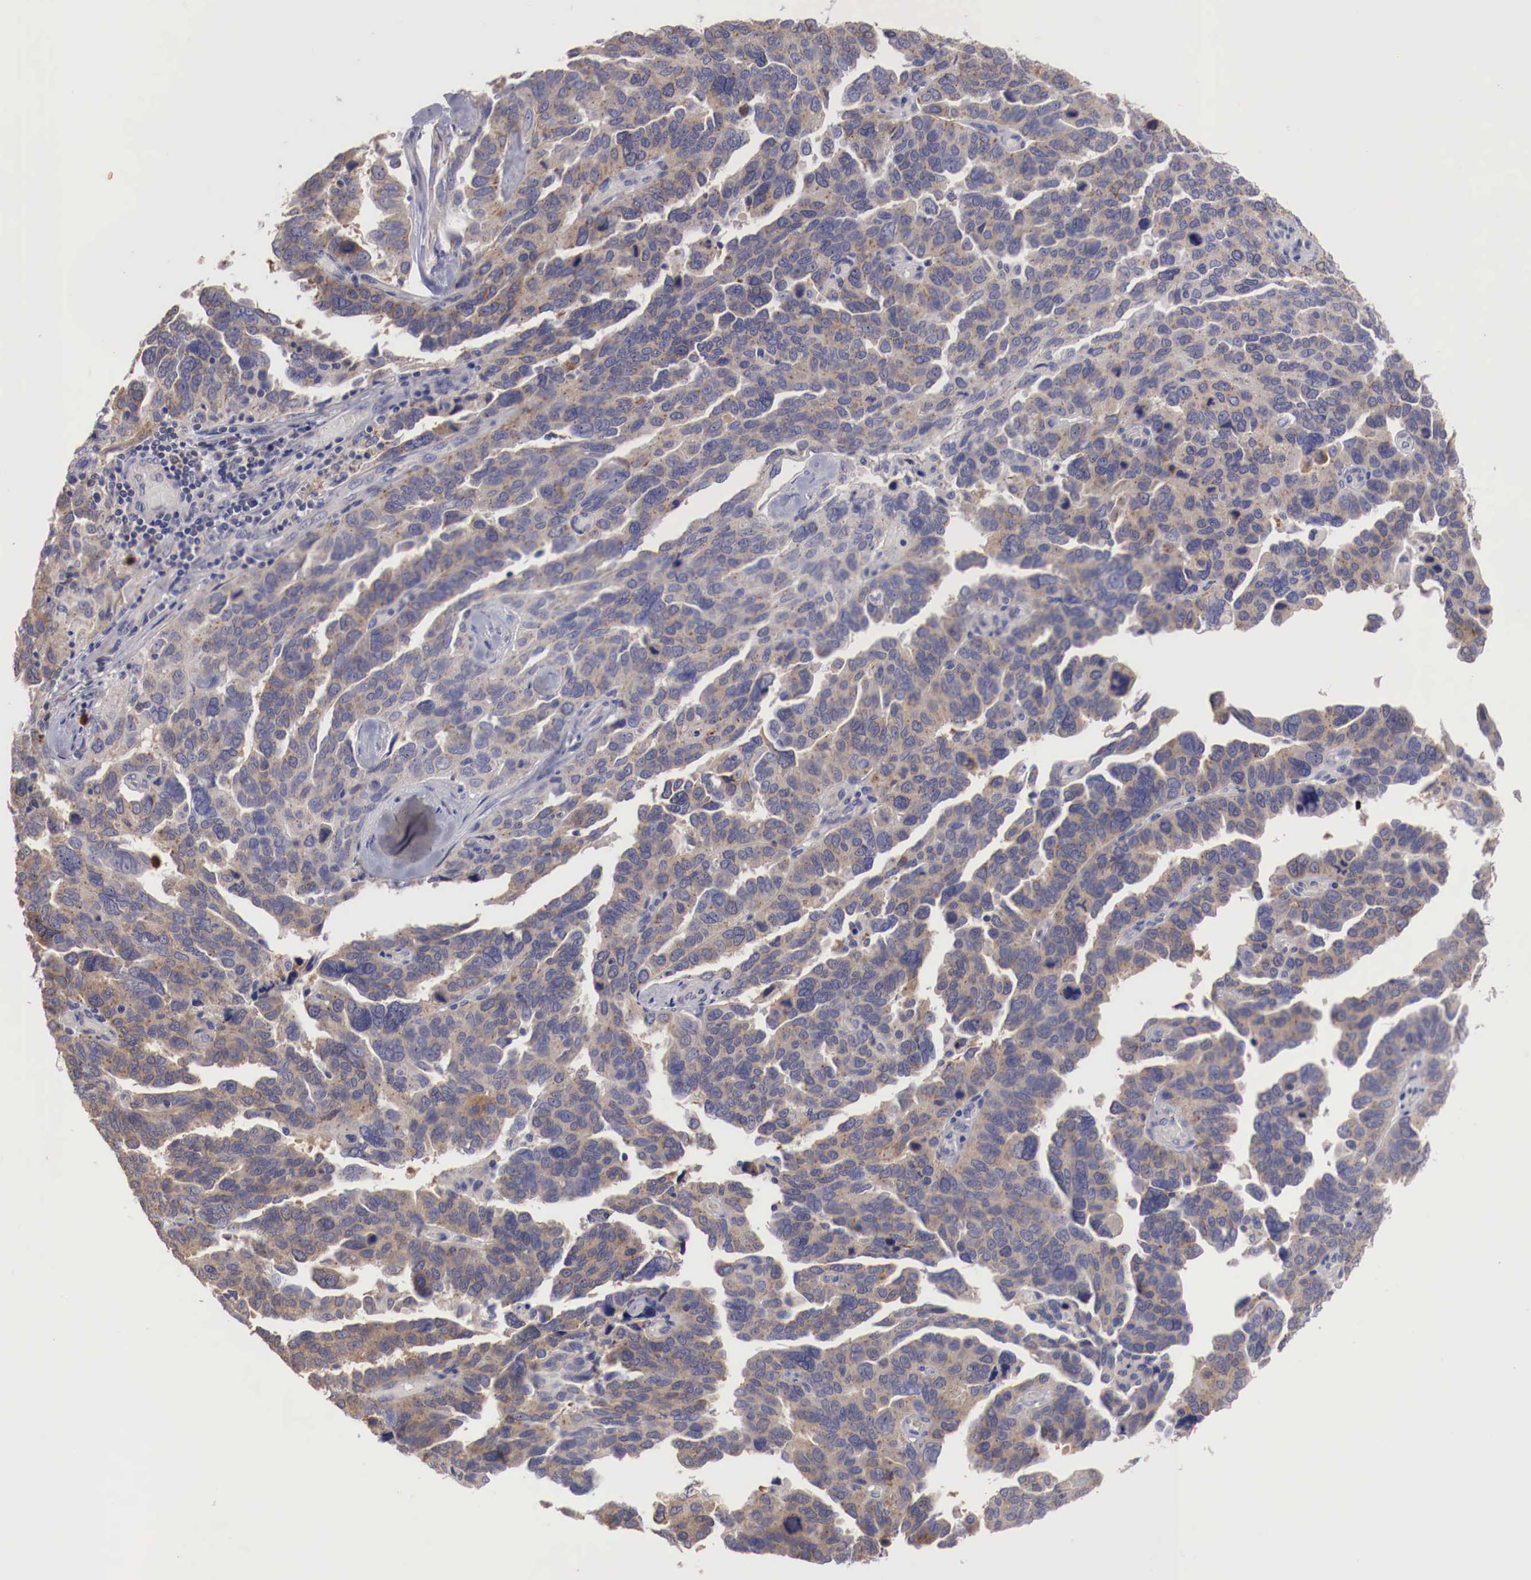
{"staining": {"intensity": "weak", "quantity": "25%-75%", "location": "cytoplasmic/membranous"}, "tissue": "ovarian cancer", "cell_type": "Tumor cells", "image_type": "cancer", "snomed": [{"axis": "morphology", "description": "Cystadenocarcinoma, serous, NOS"}, {"axis": "topography", "description": "Ovary"}], "caption": "There is low levels of weak cytoplasmic/membranous expression in tumor cells of ovarian cancer, as demonstrated by immunohistochemical staining (brown color).", "gene": "PITPNA", "patient": {"sex": "female", "age": 64}}